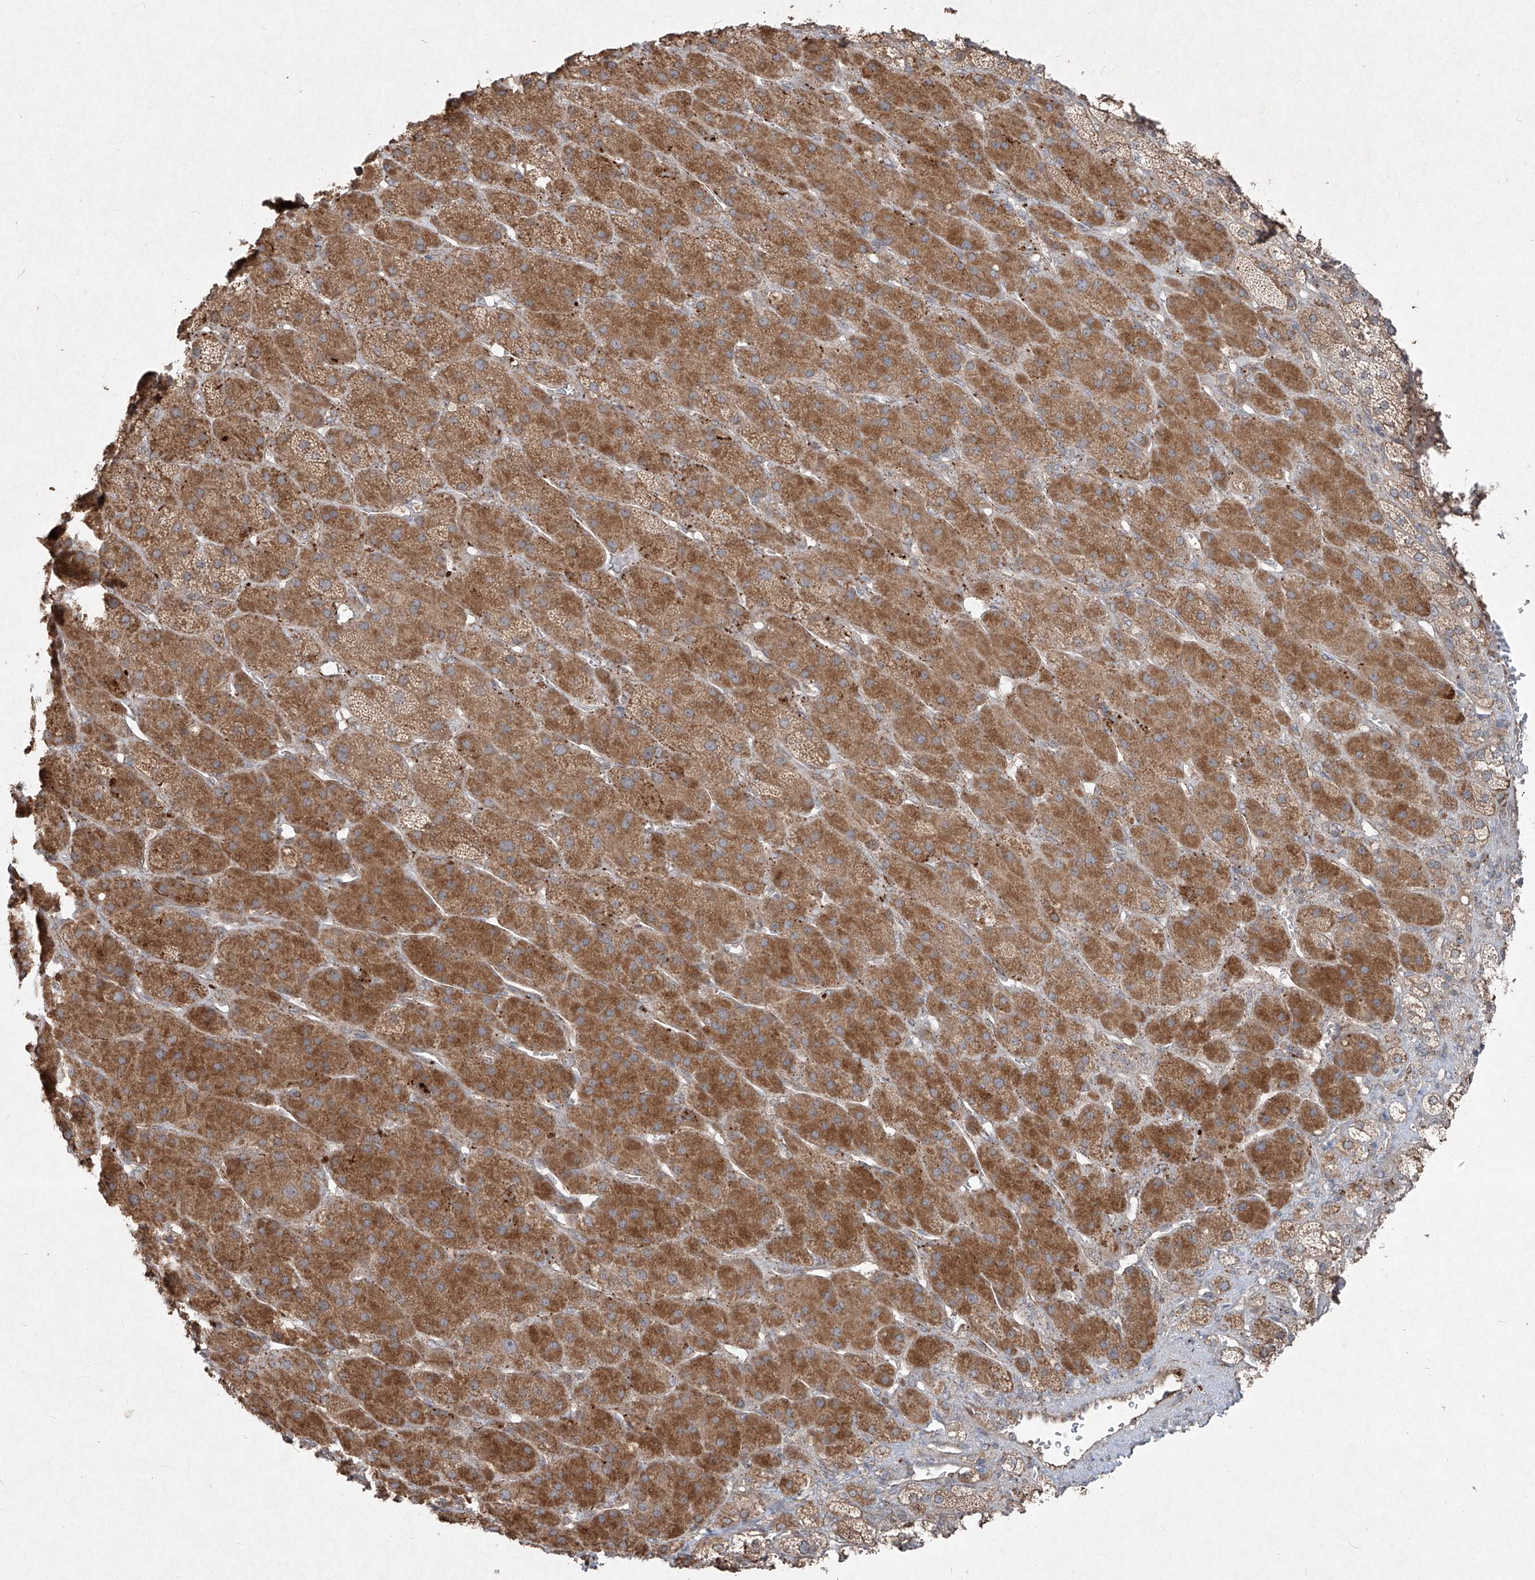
{"staining": {"intensity": "strong", "quantity": "25%-75%", "location": "cytoplasmic/membranous"}, "tissue": "adrenal gland", "cell_type": "Glandular cells", "image_type": "normal", "snomed": [{"axis": "morphology", "description": "Normal tissue, NOS"}, {"axis": "topography", "description": "Adrenal gland"}], "caption": "Strong cytoplasmic/membranous positivity is present in about 25%-75% of glandular cells in unremarkable adrenal gland.", "gene": "ABCD3", "patient": {"sex": "male", "age": 61}}